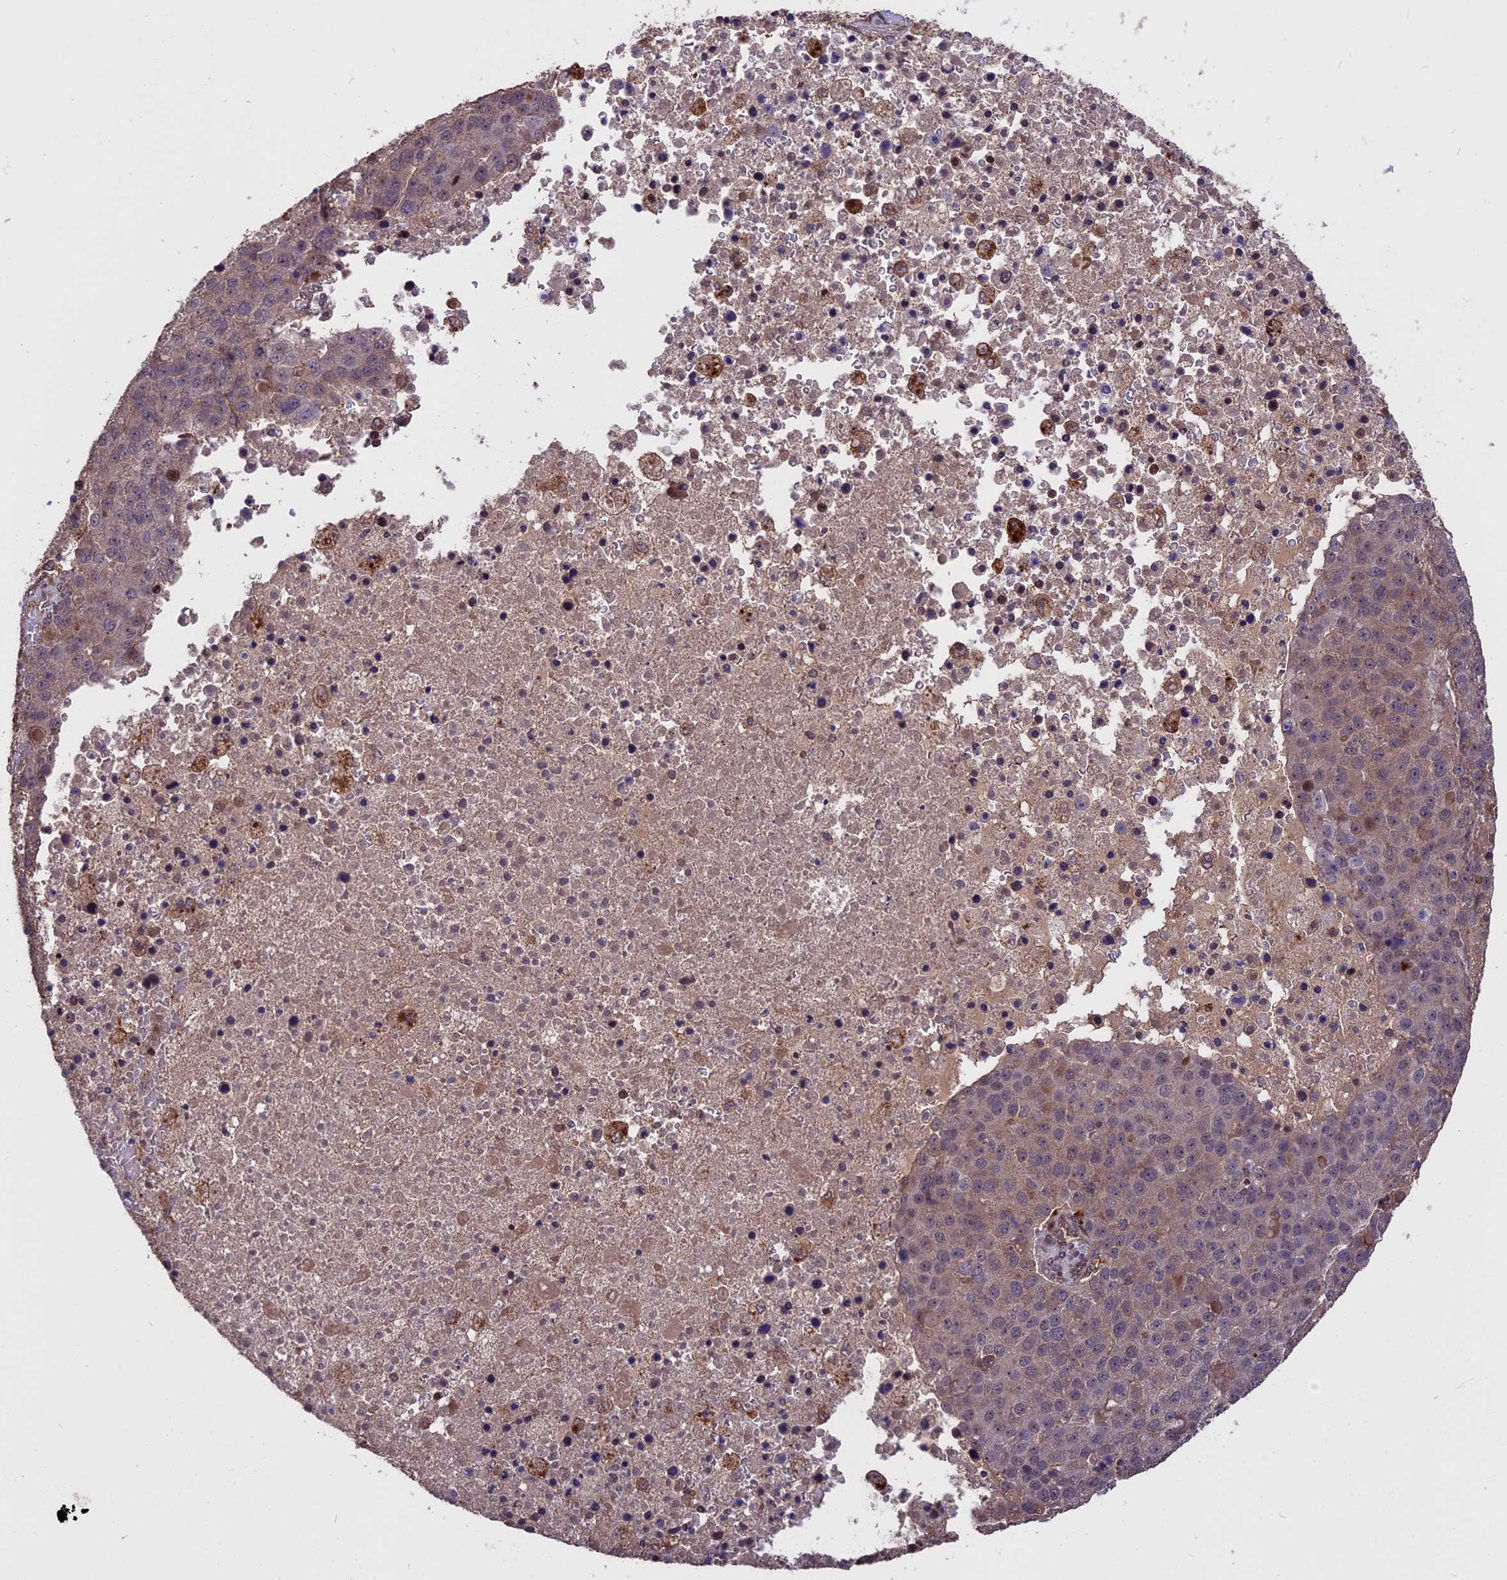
{"staining": {"intensity": "weak", "quantity": "<25%", "location": "cytoplasmic/membranous"}, "tissue": "pancreatic cancer", "cell_type": "Tumor cells", "image_type": "cancer", "snomed": [{"axis": "morphology", "description": "Adenocarcinoma, NOS"}, {"axis": "topography", "description": "Pancreas"}], "caption": "There is no significant positivity in tumor cells of adenocarcinoma (pancreatic).", "gene": "ZNF598", "patient": {"sex": "female", "age": 61}}